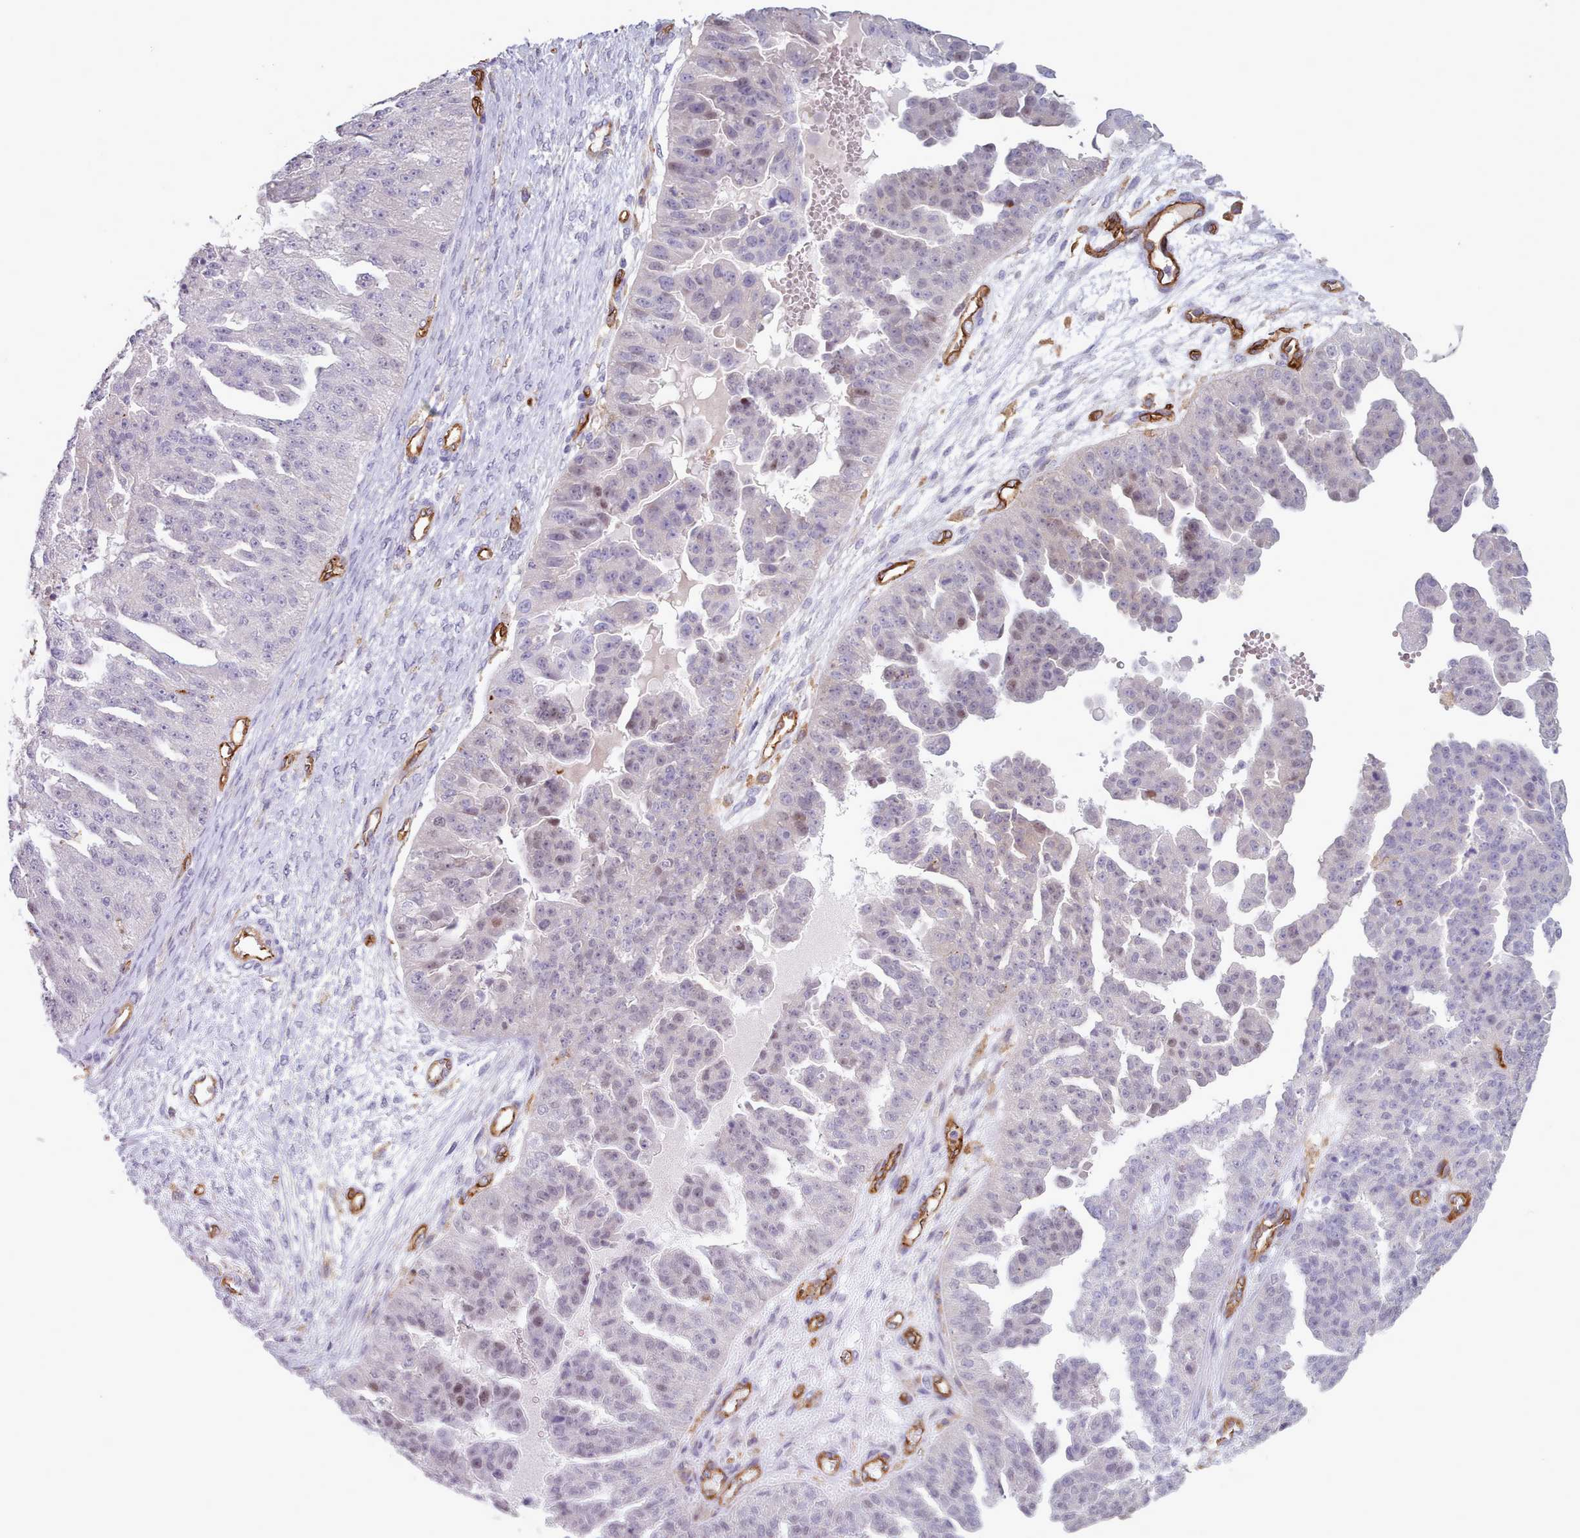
{"staining": {"intensity": "negative", "quantity": "none", "location": "none"}, "tissue": "ovarian cancer", "cell_type": "Tumor cells", "image_type": "cancer", "snomed": [{"axis": "morphology", "description": "Cystadenocarcinoma, serous, NOS"}, {"axis": "topography", "description": "Ovary"}], "caption": "Photomicrograph shows no significant protein expression in tumor cells of ovarian cancer (serous cystadenocarcinoma).", "gene": "CD300LF", "patient": {"sex": "female", "age": 58}}